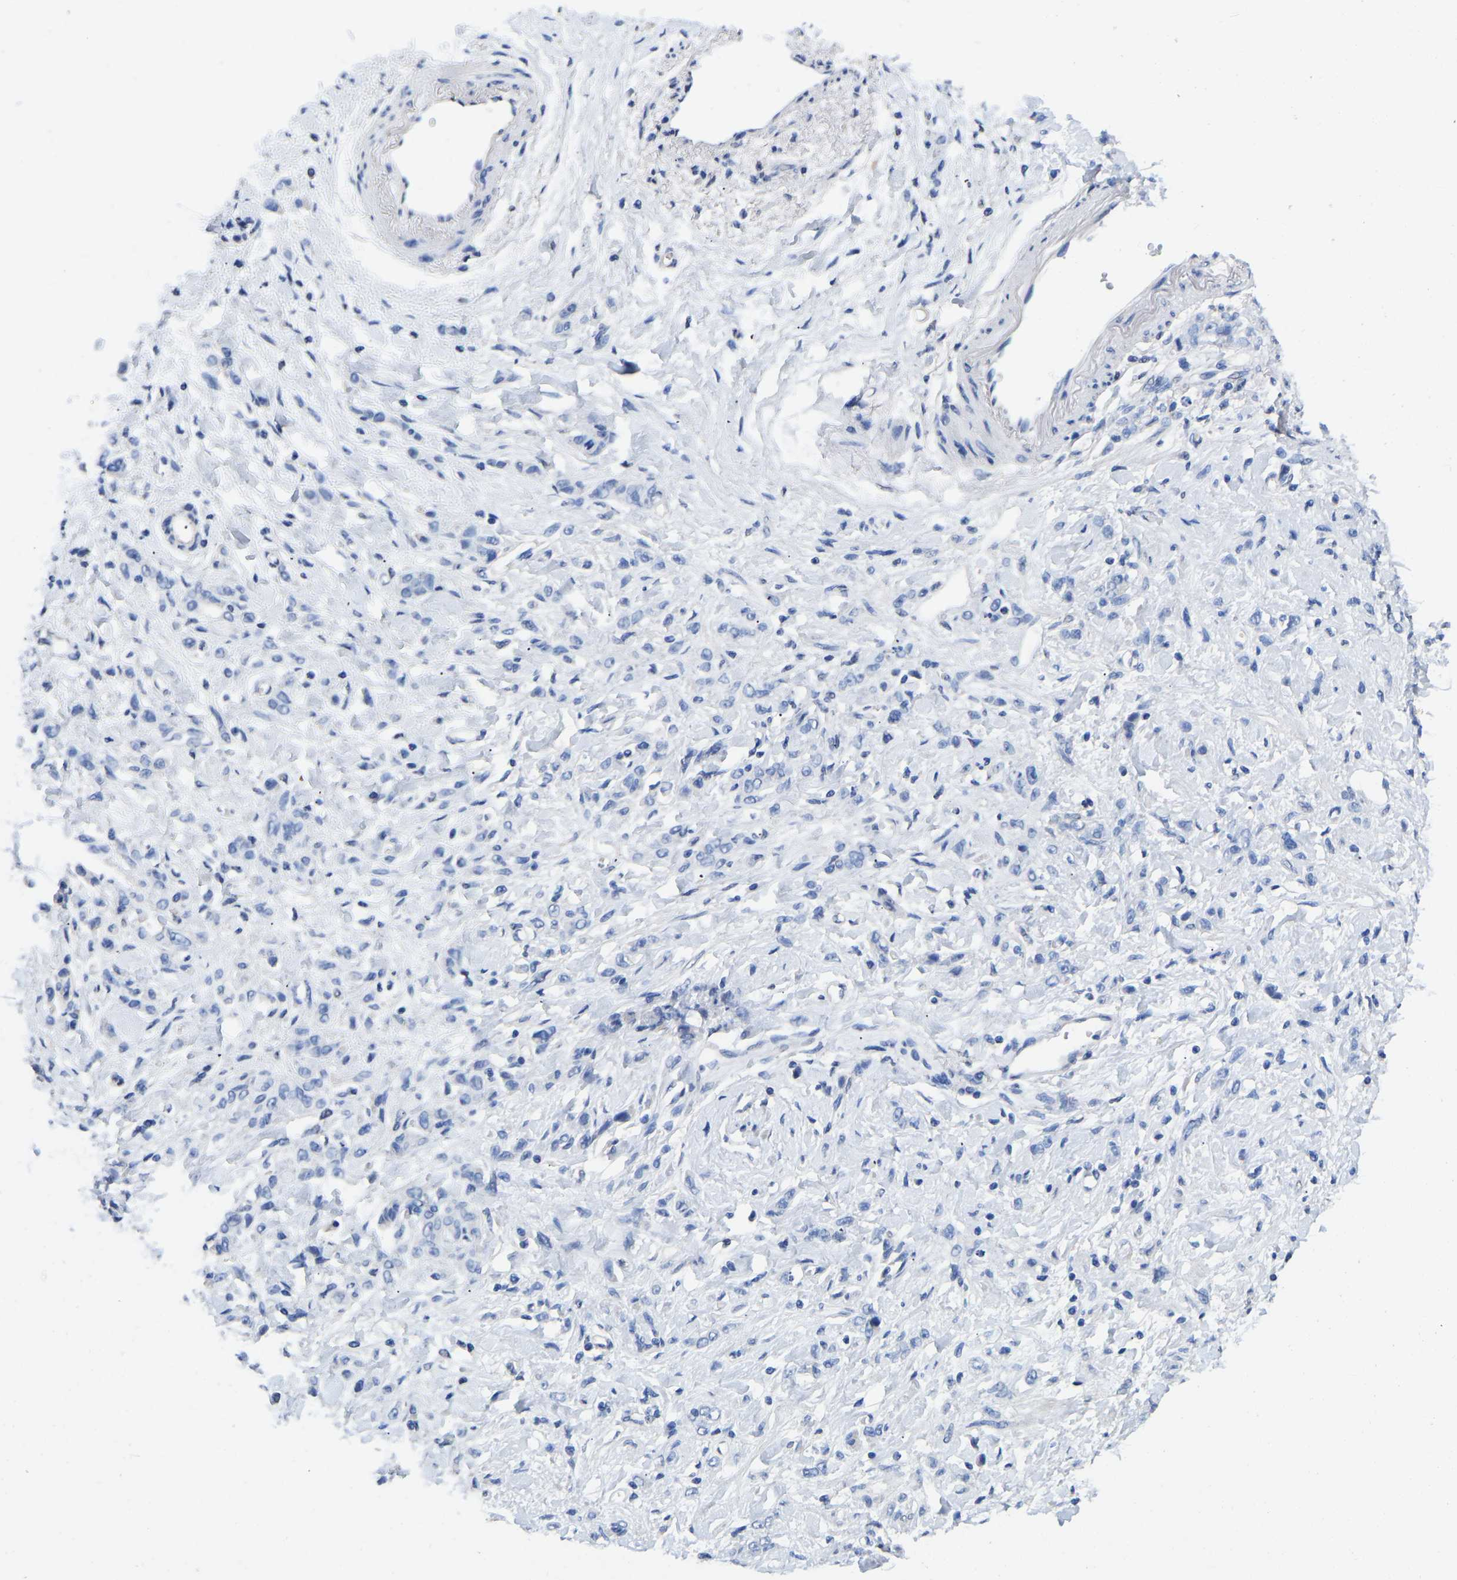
{"staining": {"intensity": "negative", "quantity": "none", "location": "none"}, "tissue": "stomach cancer", "cell_type": "Tumor cells", "image_type": "cancer", "snomed": [{"axis": "morphology", "description": "Normal tissue, NOS"}, {"axis": "morphology", "description": "Adenocarcinoma, NOS"}, {"axis": "topography", "description": "Stomach"}], "caption": "The IHC photomicrograph has no significant positivity in tumor cells of stomach cancer (adenocarcinoma) tissue.", "gene": "QKI", "patient": {"sex": "male", "age": 82}}